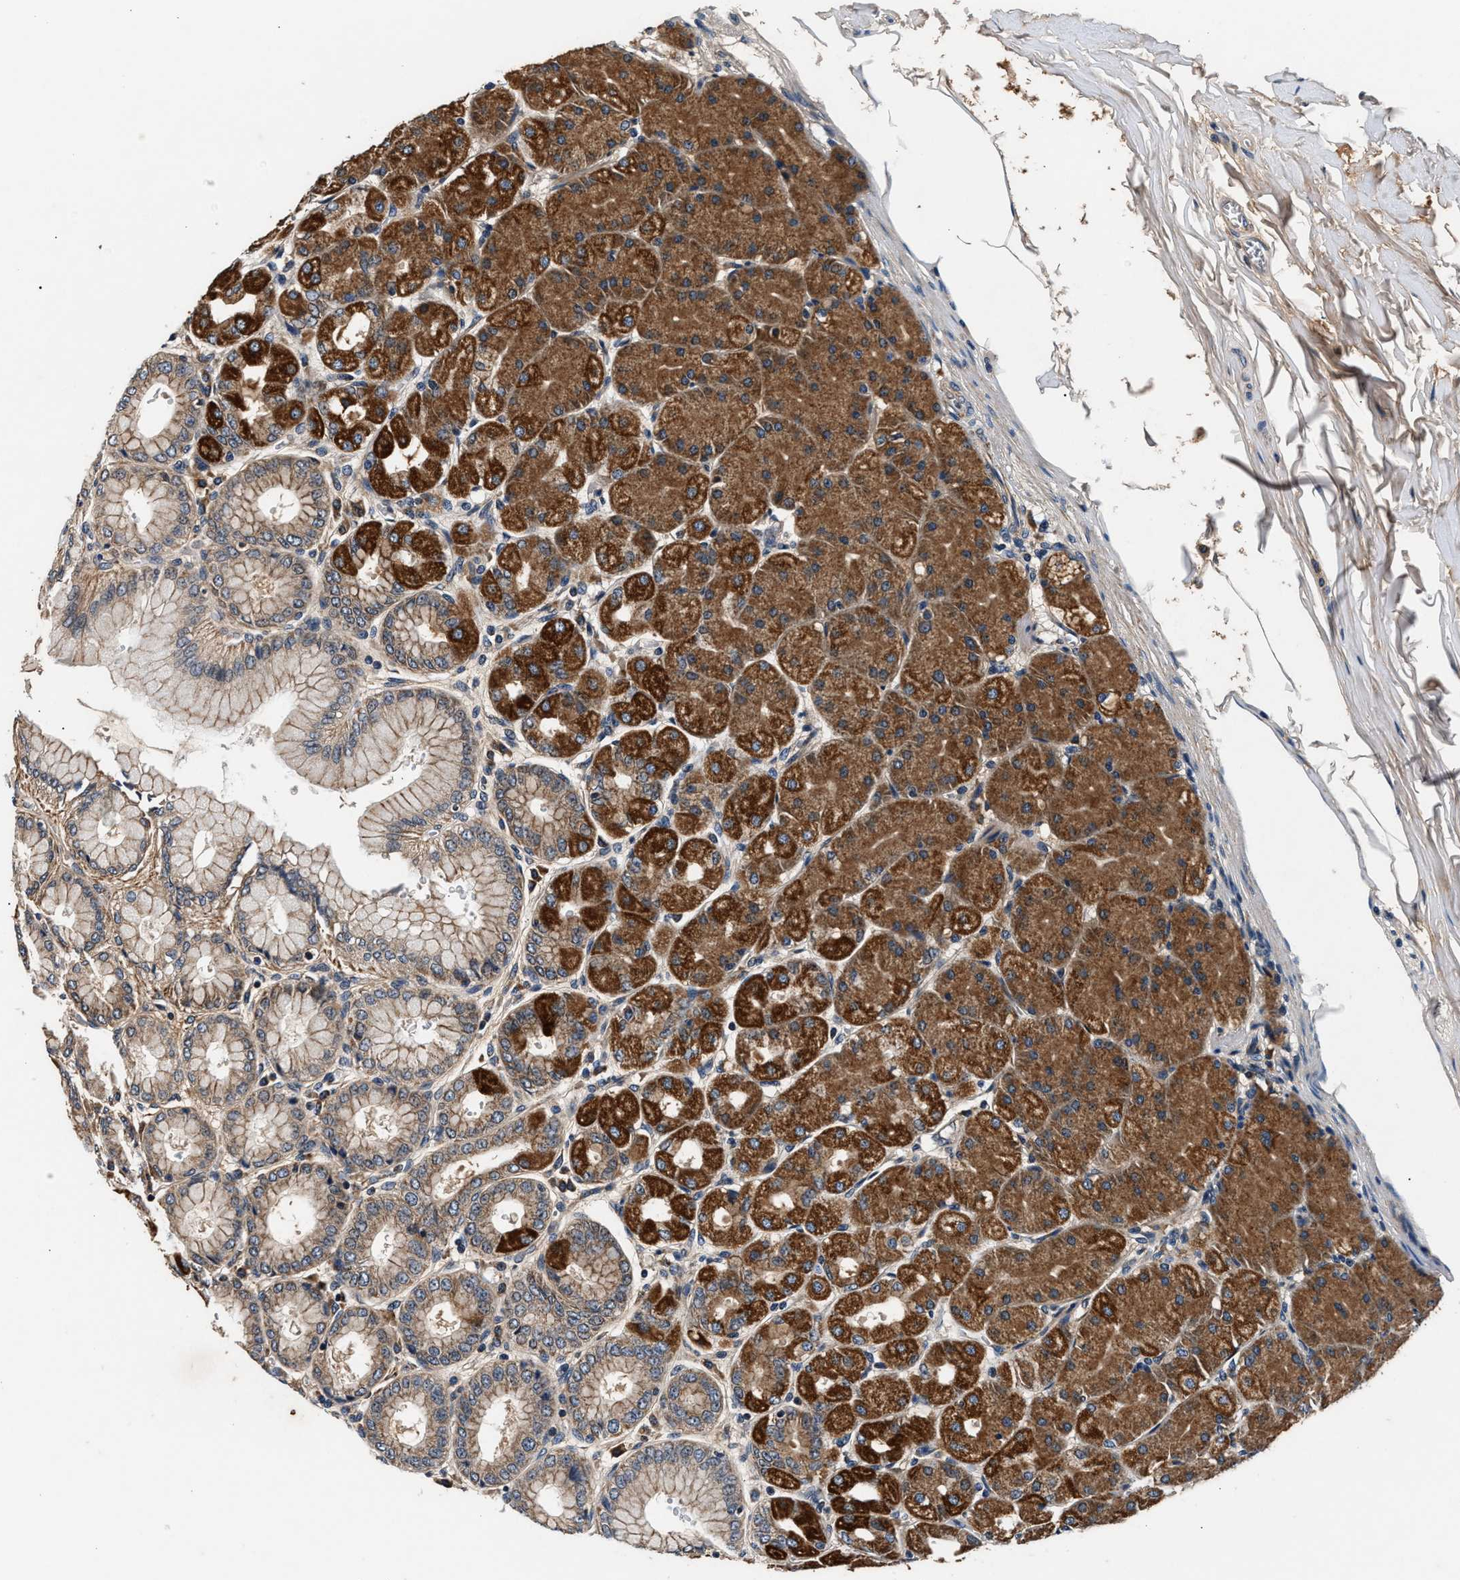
{"staining": {"intensity": "strong", "quantity": "25%-75%", "location": "cytoplasmic/membranous"}, "tissue": "stomach", "cell_type": "Glandular cells", "image_type": "normal", "snomed": [{"axis": "morphology", "description": "Normal tissue, NOS"}, {"axis": "topography", "description": "Stomach, upper"}], "caption": "Protein analysis of normal stomach demonstrates strong cytoplasmic/membranous staining in about 25%-75% of glandular cells. The staining was performed using DAB to visualize the protein expression in brown, while the nuclei were stained in blue with hematoxylin (Magnification: 20x).", "gene": "IMMT", "patient": {"sex": "female", "age": 56}}